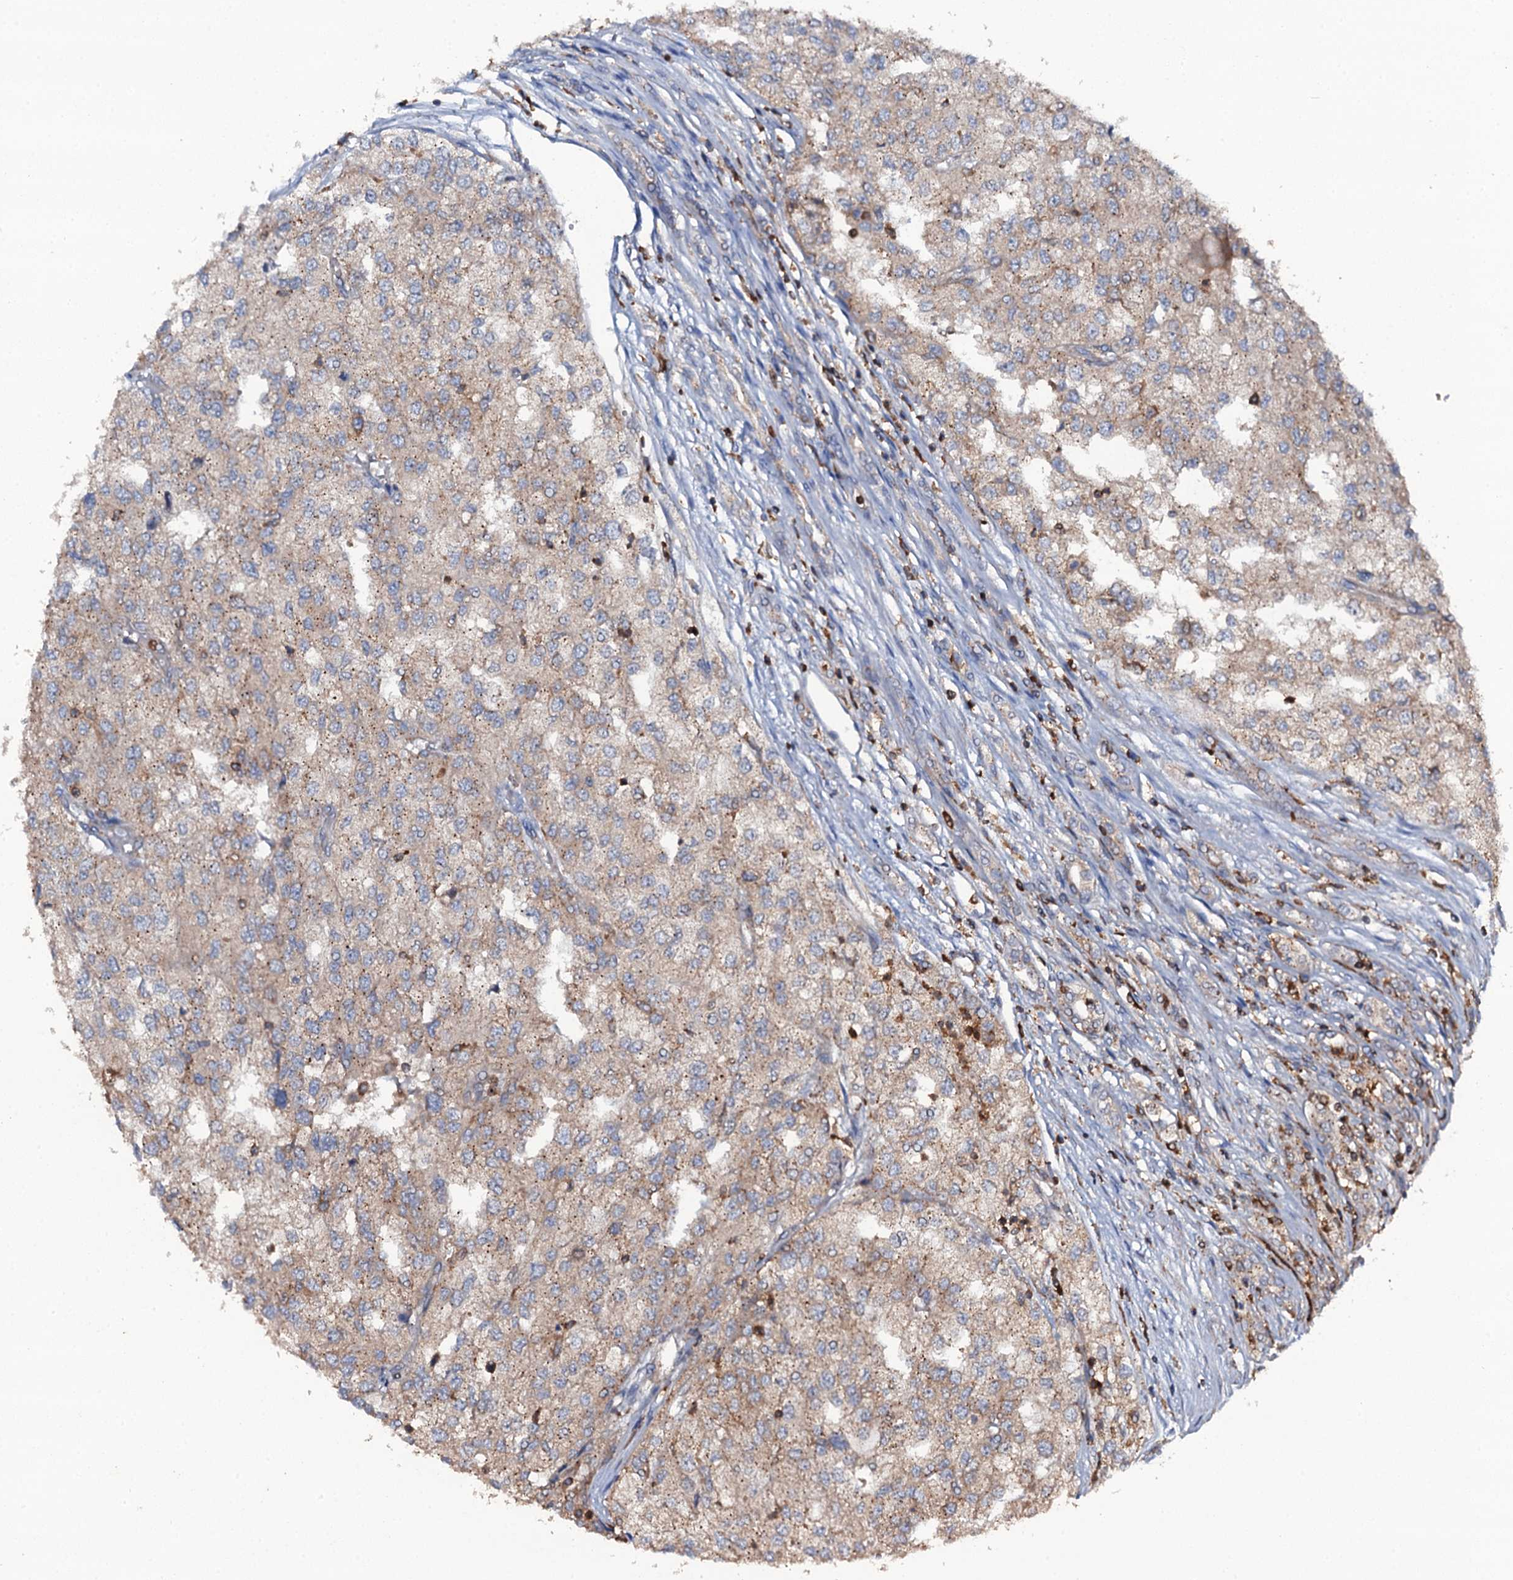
{"staining": {"intensity": "weak", "quantity": "25%-75%", "location": "cytoplasmic/membranous"}, "tissue": "renal cancer", "cell_type": "Tumor cells", "image_type": "cancer", "snomed": [{"axis": "morphology", "description": "Adenocarcinoma, NOS"}, {"axis": "topography", "description": "Kidney"}], "caption": "Renal adenocarcinoma stained for a protein (brown) reveals weak cytoplasmic/membranous positive expression in about 25%-75% of tumor cells.", "gene": "GRK2", "patient": {"sex": "female", "age": 54}}